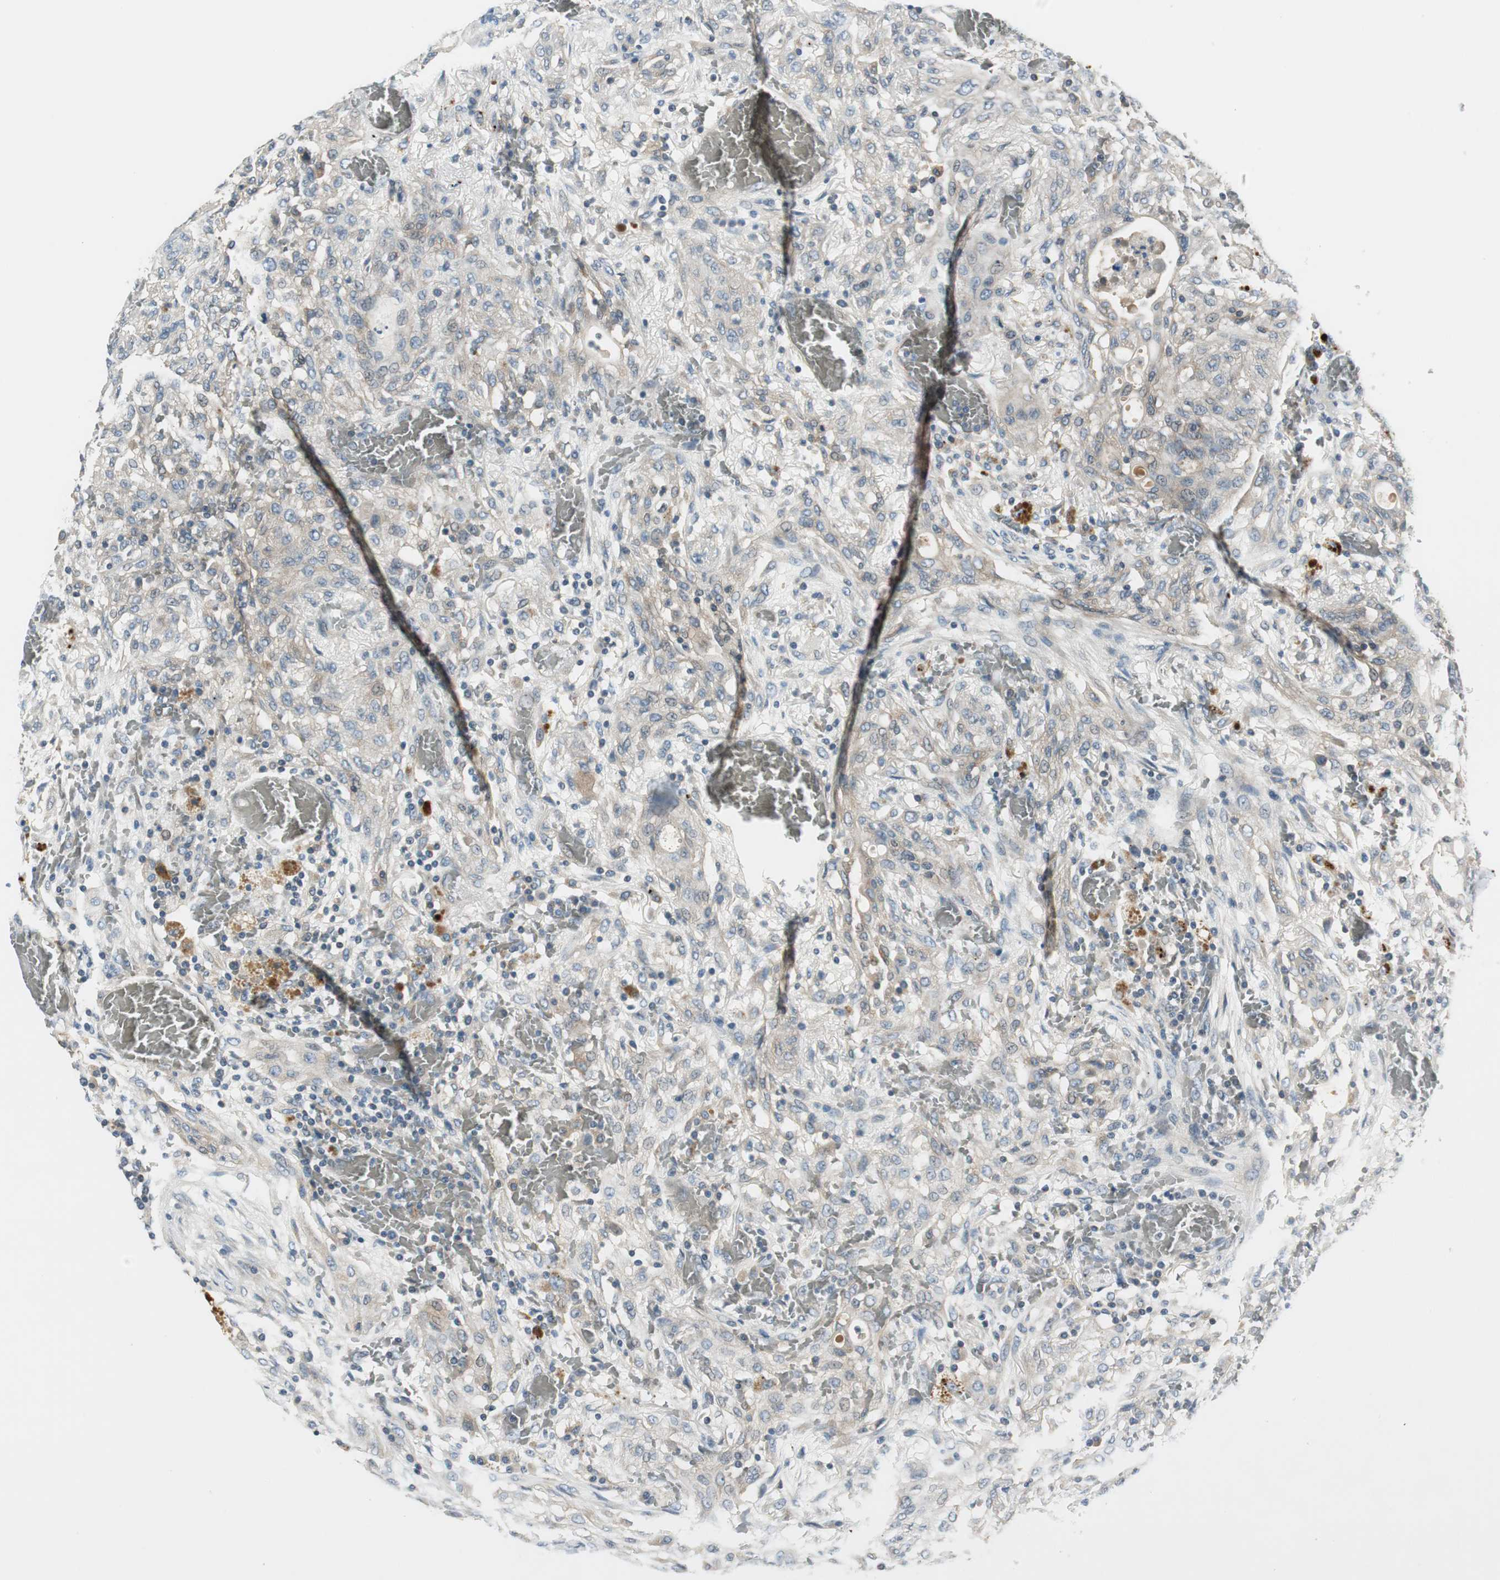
{"staining": {"intensity": "weak", "quantity": ">75%", "location": "cytoplasmic/membranous"}, "tissue": "lung cancer", "cell_type": "Tumor cells", "image_type": "cancer", "snomed": [{"axis": "morphology", "description": "Squamous cell carcinoma, NOS"}, {"axis": "topography", "description": "Lung"}], "caption": "DAB immunohistochemical staining of lung squamous cell carcinoma reveals weak cytoplasmic/membranous protein positivity in approximately >75% of tumor cells.", "gene": "PRKAA1", "patient": {"sex": "female", "age": 47}}